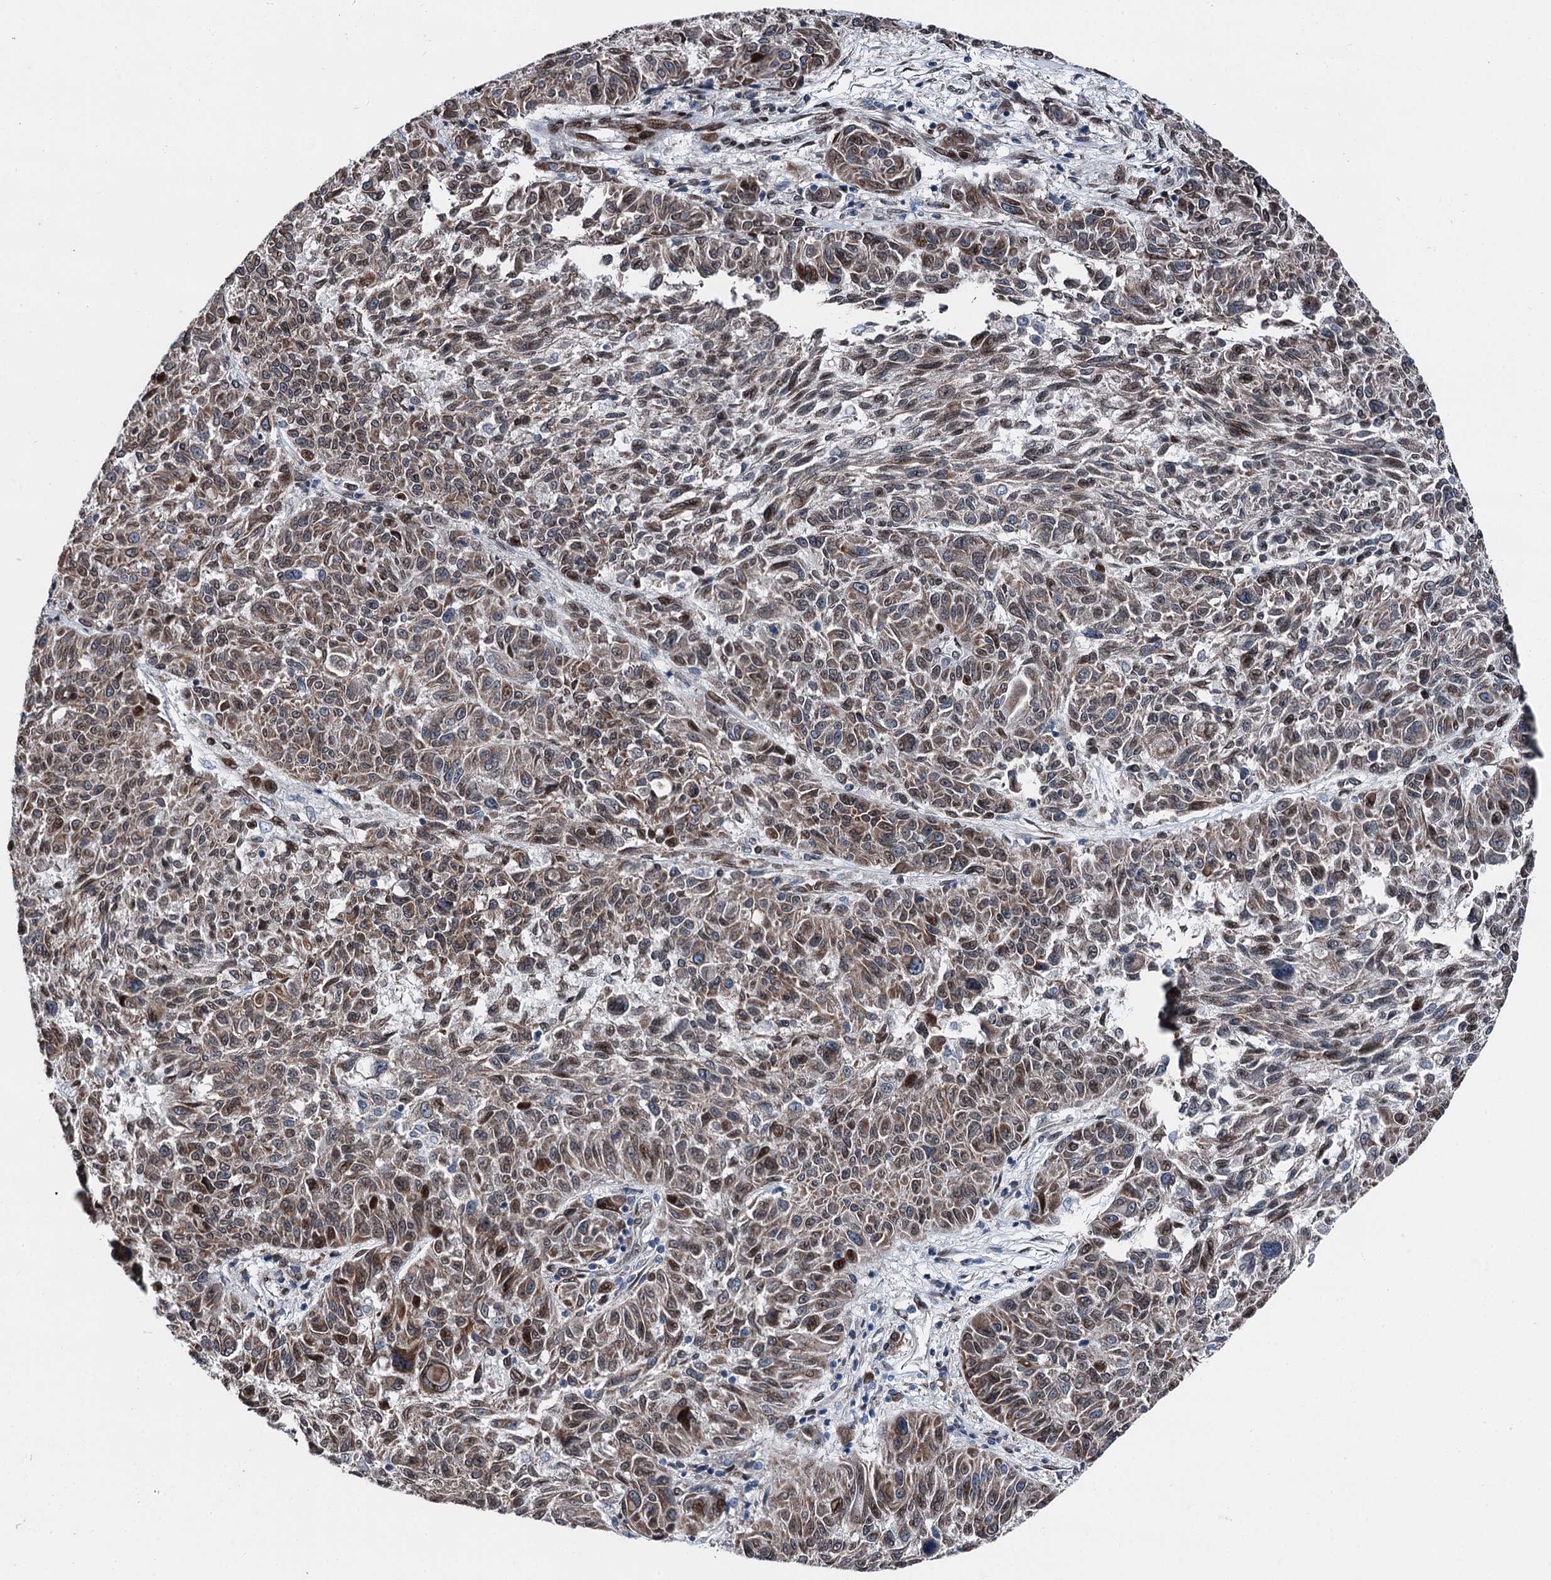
{"staining": {"intensity": "moderate", "quantity": ">75%", "location": "cytoplasmic/membranous,nuclear"}, "tissue": "melanoma", "cell_type": "Tumor cells", "image_type": "cancer", "snomed": [{"axis": "morphology", "description": "Malignant melanoma, NOS"}, {"axis": "topography", "description": "Skin"}], "caption": "An immunohistochemistry image of neoplastic tissue is shown. Protein staining in brown shows moderate cytoplasmic/membranous and nuclear positivity in melanoma within tumor cells. The protein of interest is stained brown, and the nuclei are stained in blue (DAB (3,3'-diaminobenzidine) IHC with brightfield microscopy, high magnification).", "gene": "MRPL14", "patient": {"sex": "male", "age": 53}}